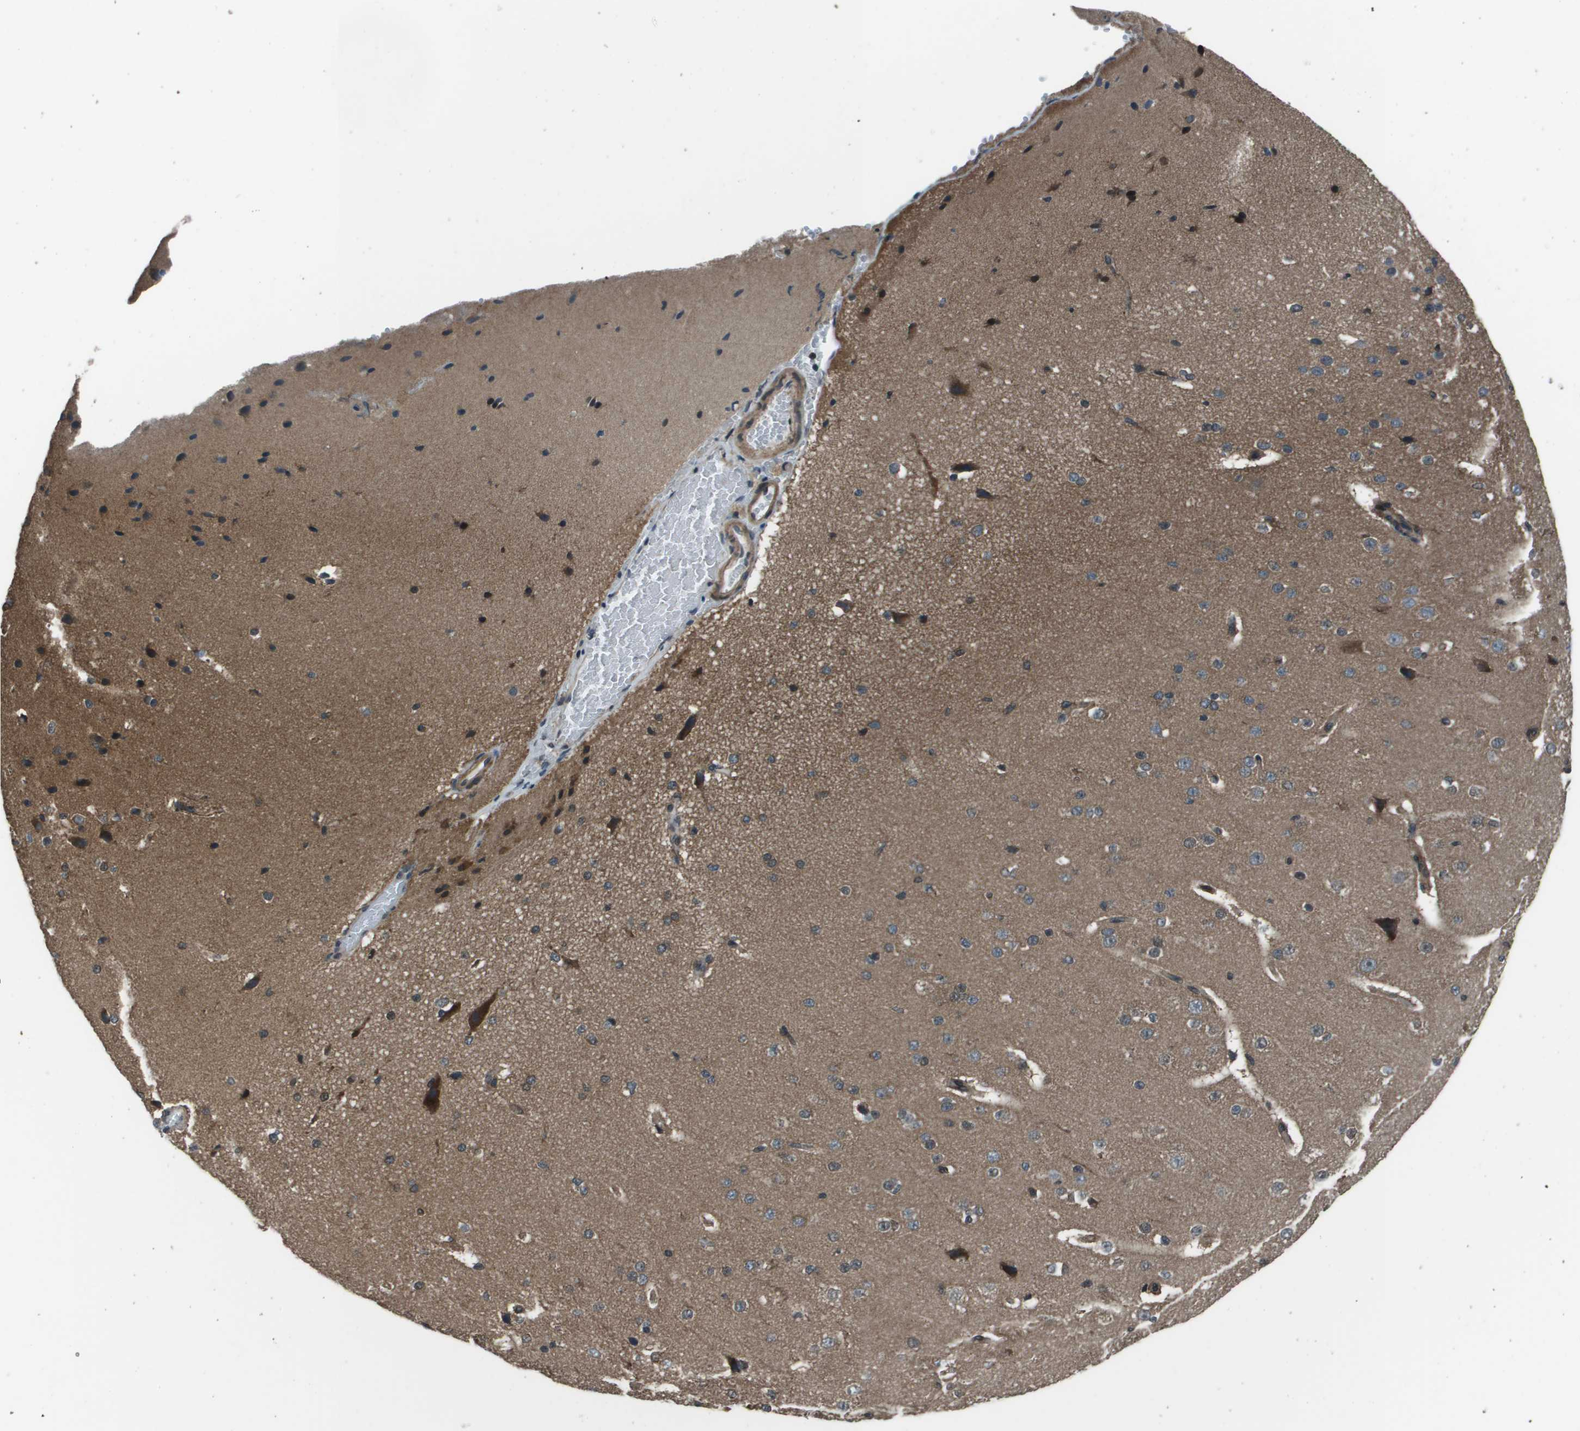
{"staining": {"intensity": "moderate", "quantity": "25%-75%", "location": "cytoplasmic/membranous"}, "tissue": "cerebral cortex", "cell_type": "Endothelial cells", "image_type": "normal", "snomed": [{"axis": "morphology", "description": "Normal tissue, NOS"}, {"axis": "morphology", "description": "Developmental malformation"}, {"axis": "topography", "description": "Cerebral cortex"}], "caption": "This is an image of immunohistochemistry staining of unremarkable cerebral cortex, which shows moderate positivity in the cytoplasmic/membranous of endothelial cells.", "gene": "PPFIA1", "patient": {"sex": "female", "age": 30}}